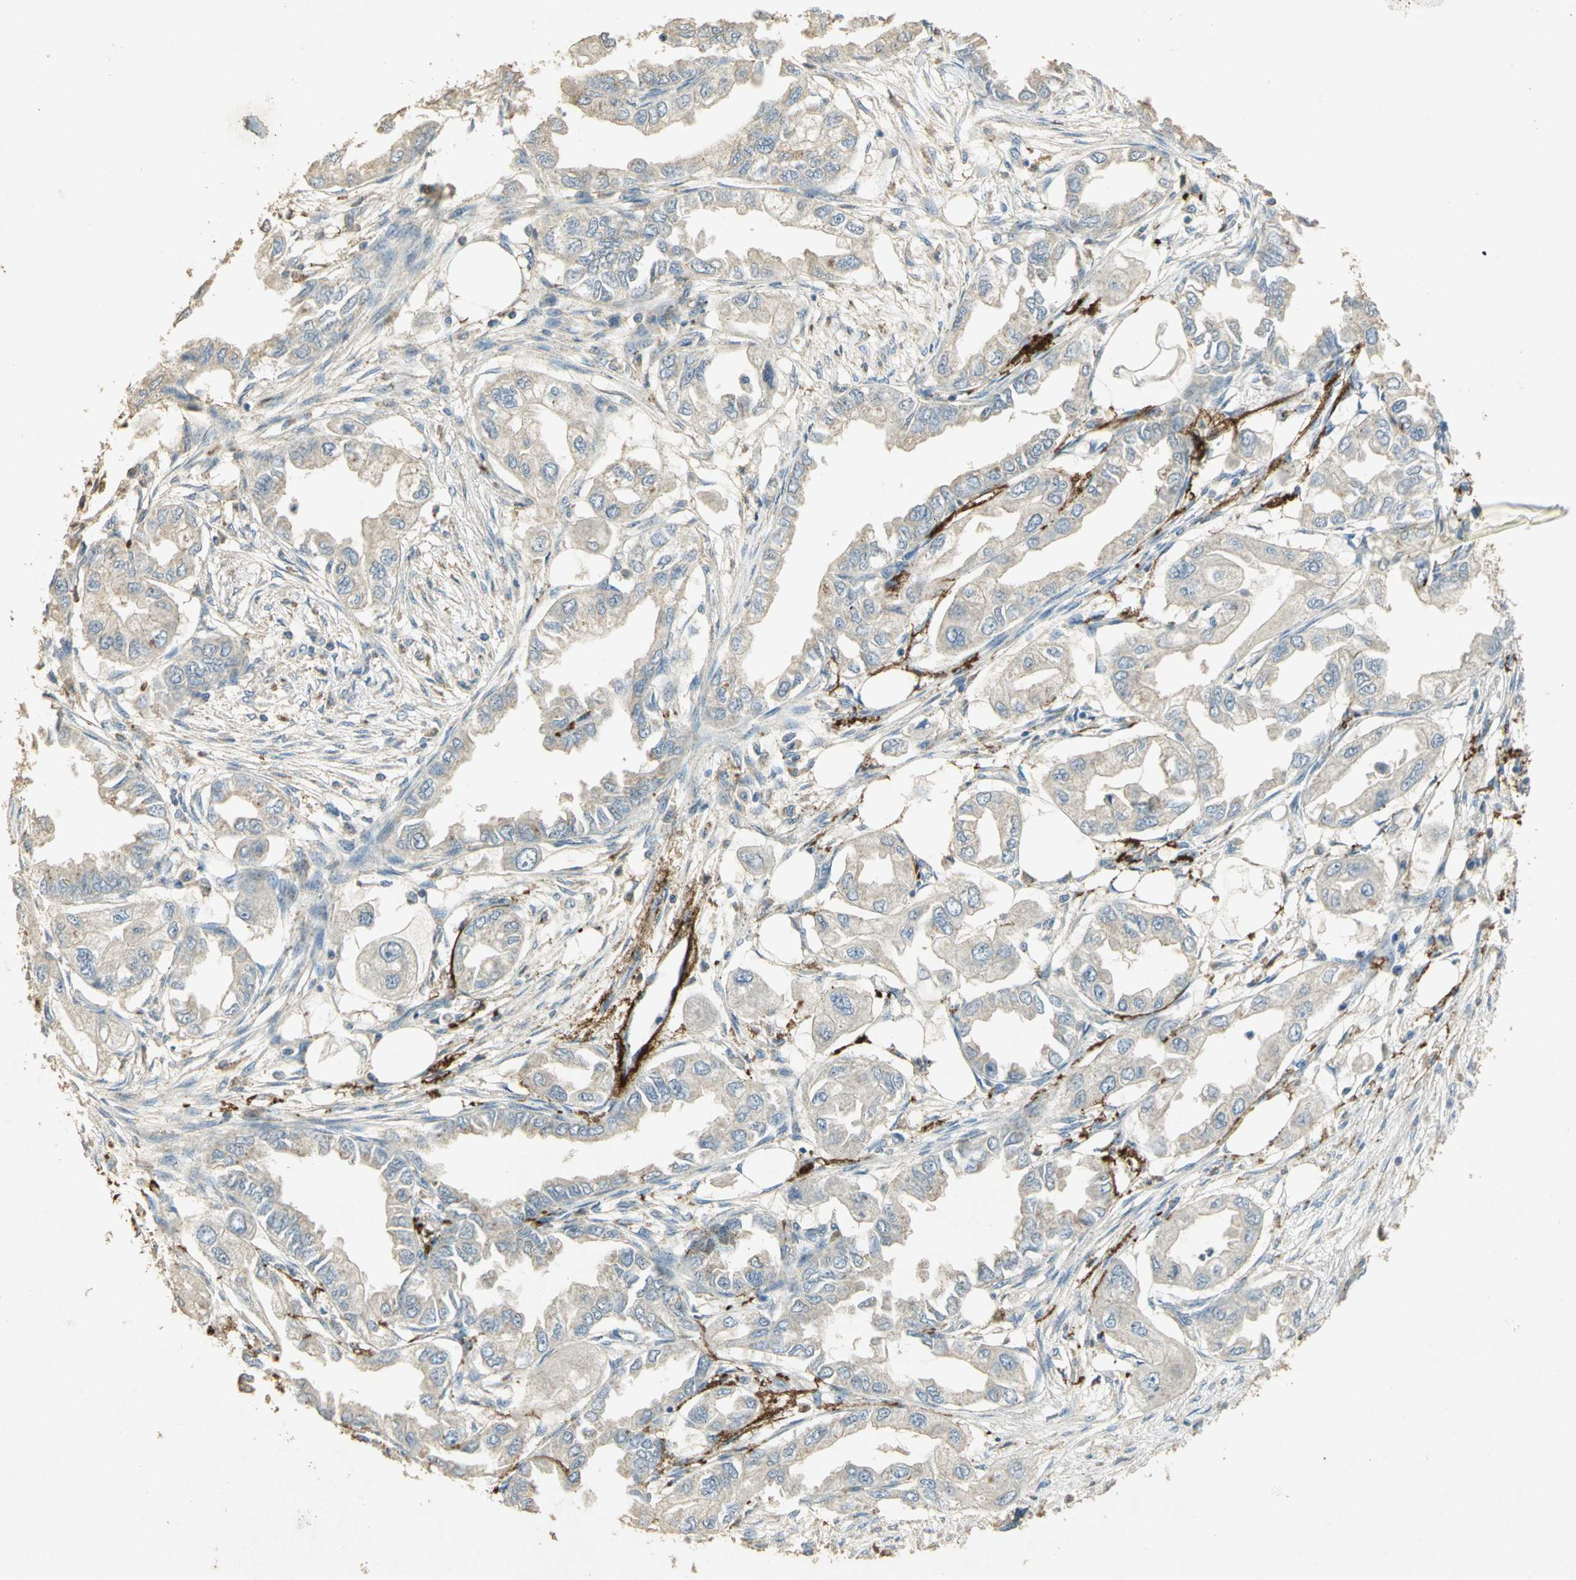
{"staining": {"intensity": "weak", "quantity": ">75%", "location": "cytoplasmic/membranous"}, "tissue": "endometrial cancer", "cell_type": "Tumor cells", "image_type": "cancer", "snomed": [{"axis": "morphology", "description": "Adenocarcinoma, NOS"}, {"axis": "topography", "description": "Endometrium"}], "caption": "Brown immunohistochemical staining in human endometrial cancer (adenocarcinoma) shows weak cytoplasmic/membranous positivity in about >75% of tumor cells.", "gene": "ASB9", "patient": {"sex": "female", "age": 67}}